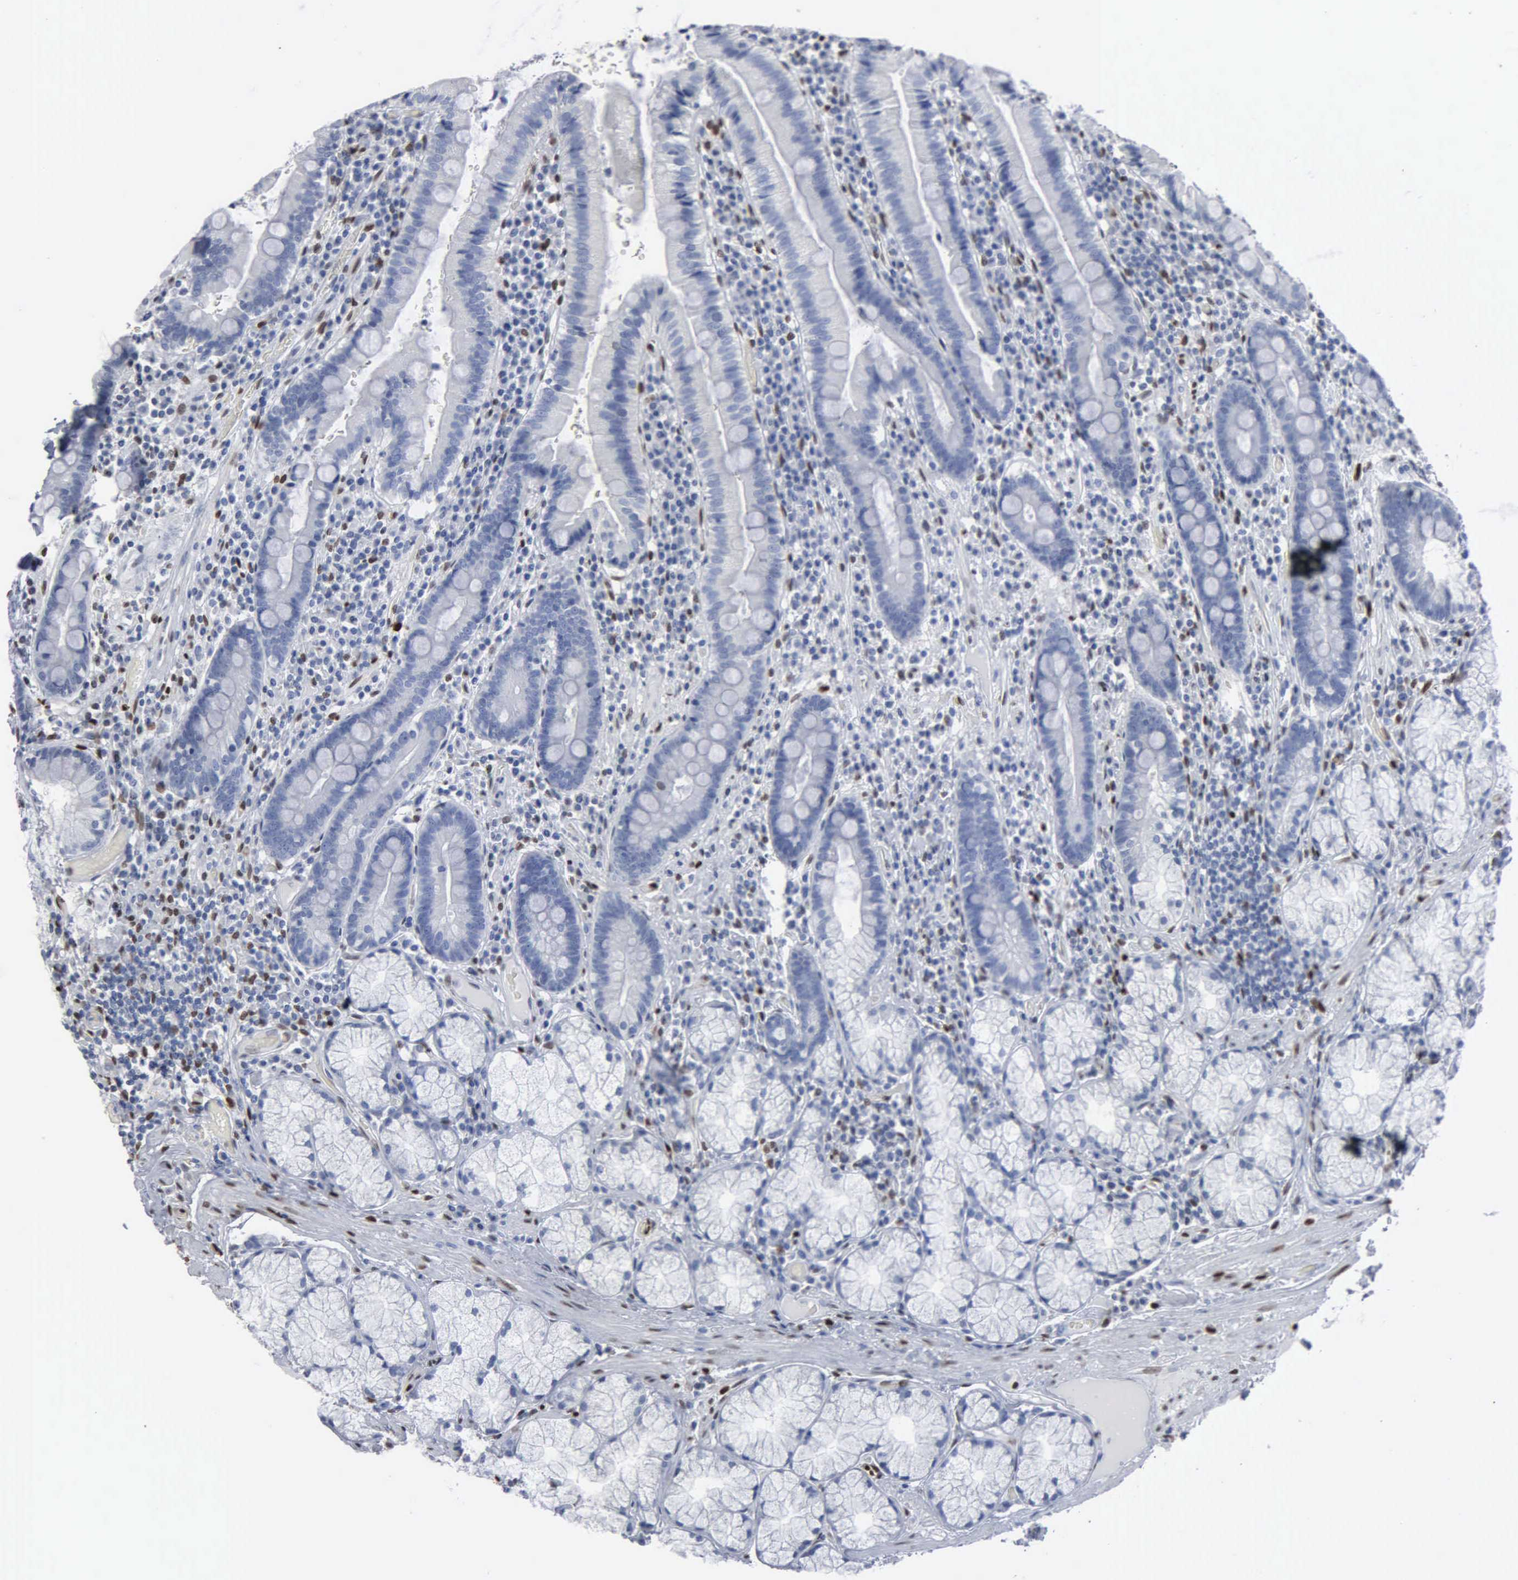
{"staining": {"intensity": "negative", "quantity": "none", "location": "none"}, "tissue": "duodenum", "cell_type": "Glandular cells", "image_type": "normal", "snomed": [{"axis": "morphology", "description": "Normal tissue, NOS"}, {"axis": "topography", "description": "Stomach, lower"}, {"axis": "topography", "description": "Duodenum"}], "caption": "The photomicrograph shows no staining of glandular cells in benign duodenum.", "gene": "FGF2", "patient": {"sex": "male", "age": 84}}